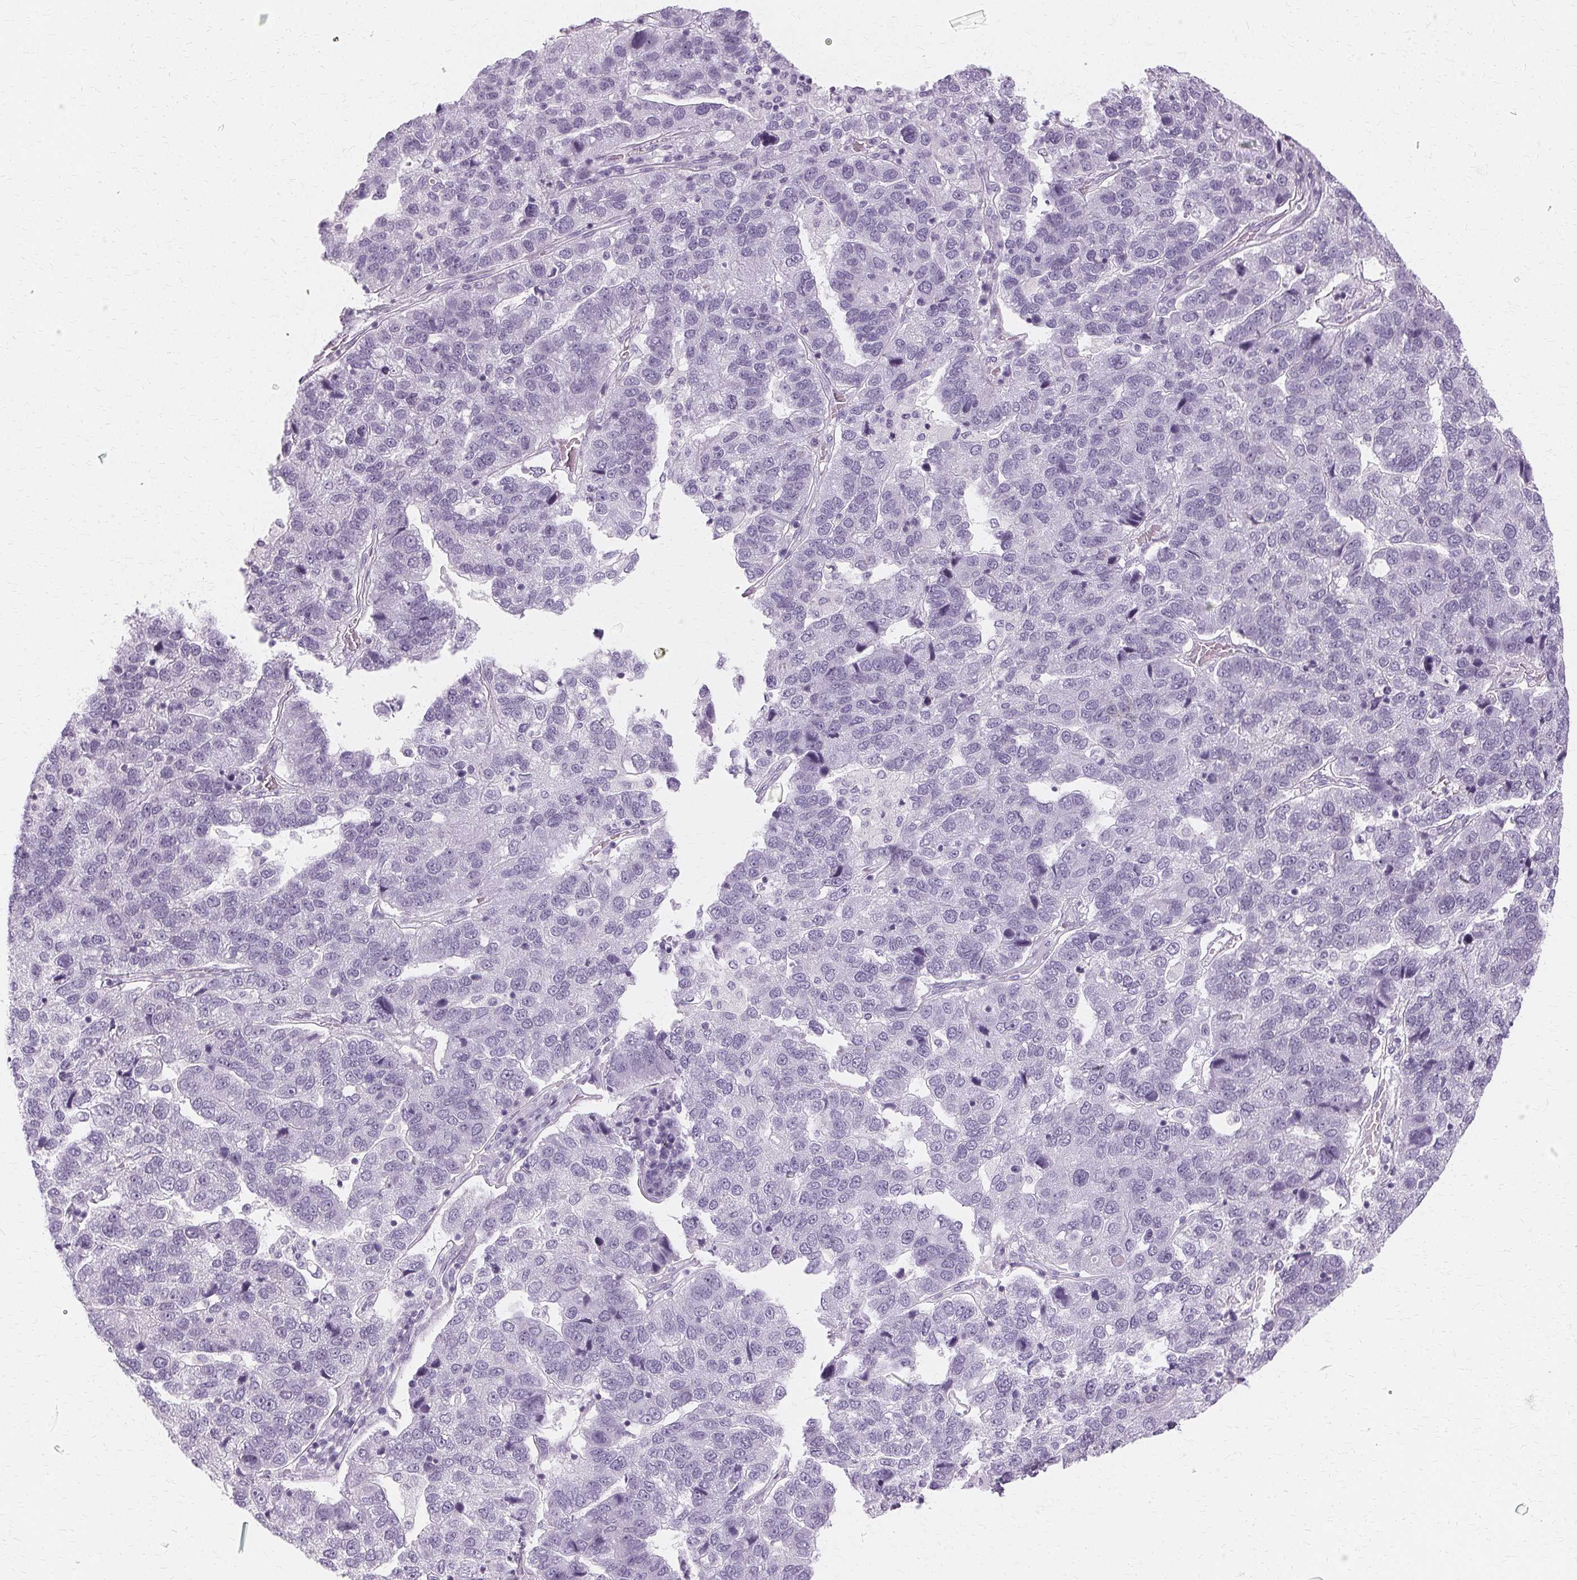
{"staining": {"intensity": "negative", "quantity": "none", "location": "none"}, "tissue": "pancreatic cancer", "cell_type": "Tumor cells", "image_type": "cancer", "snomed": [{"axis": "morphology", "description": "Adenocarcinoma, NOS"}, {"axis": "topography", "description": "Pancreas"}], "caption": "Image shows no protein staining in tumor cells of pancreatic cancer tissue.", "gene": "KRT6C", "patient": {"sex": "female", "age": 61}}